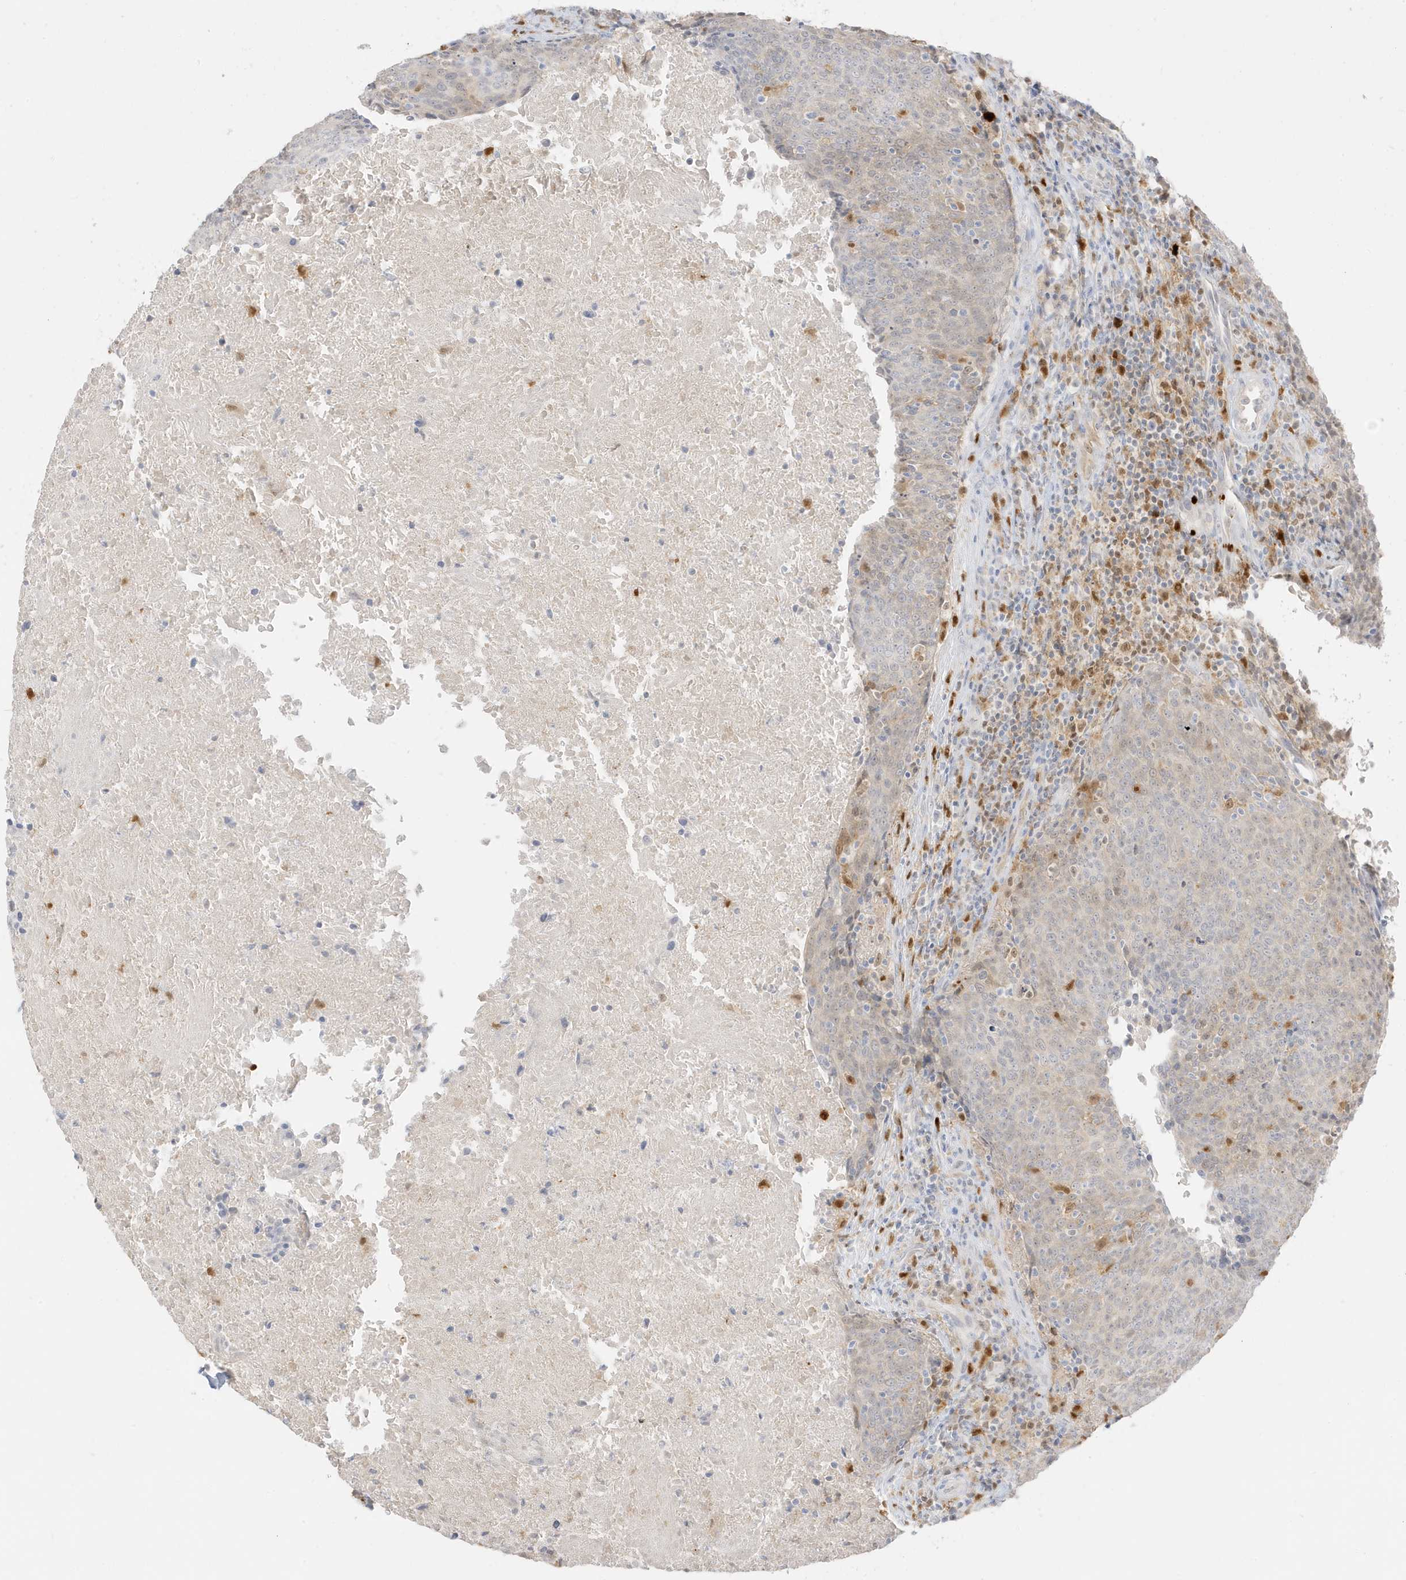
{"staining": {"intensity": "weak", "quantity": "<25%", "location": "cytoplasmic/membranous,nuclear"}, "tissue": "head and neck cancer", "cell_type": "Tumor cells", "image_type": "cancer", "snomed": [{"axis": "morphology", "description": "Squamous cell carcinoma, NOS"}, {"axis": "morphology", "description": "Squamous cell carcinoma, metastatic, NOS"}, {"axis": "topography", "description": "Lymph node"}, {"axis": "topography", "description": "Head-Neck"}], "caption": "IHC micrograph of human head and neck cancer (metastatic squamous cell carcinoma) stained for a protein (brown), which exhibits no staining in tumor cells.", "gene": "GCA", "patient": {"sex": "male", "age": 62}}